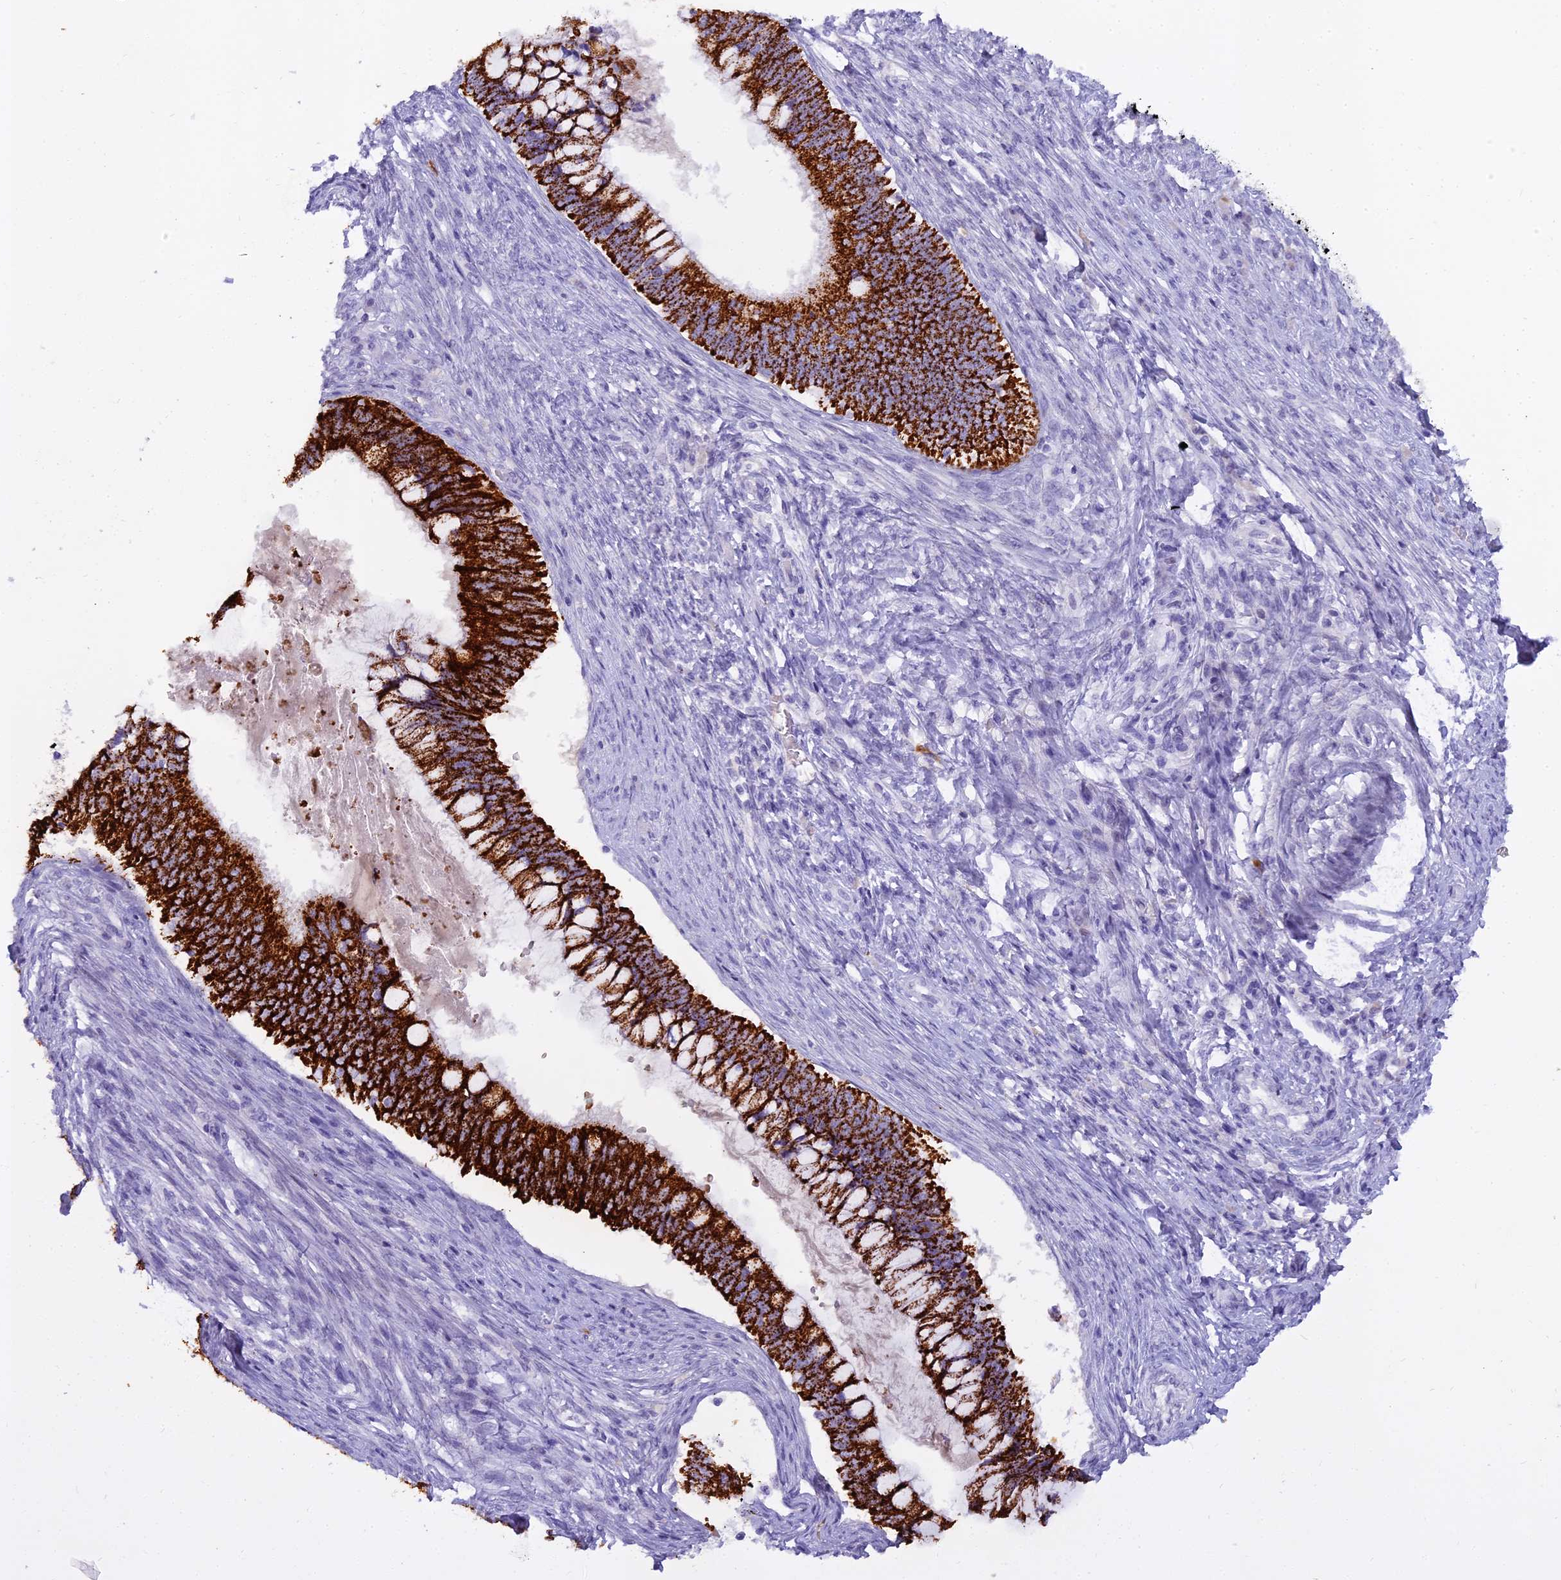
{"staining": {"intensity": "strong", "quantity": ">75%", "location": "cytoplasmic/membranous"}, "tissue": "cervical cancer", "cell_type": "Tumor cells", "image_type": "cancer", "snomed": [{"axis": "morphology", "description": "Adenocarcinoma, NOS"}, {"axis": "topography", "description": "Cervix"}], "caption": "Human cervical adenocarcinoma stained with a brown dye displays strong cytoplasmic/membranous positive staining in about >75% of tumor cells.", "gene": "OSTN", "patient": {"sex": "female", "age": 42}}